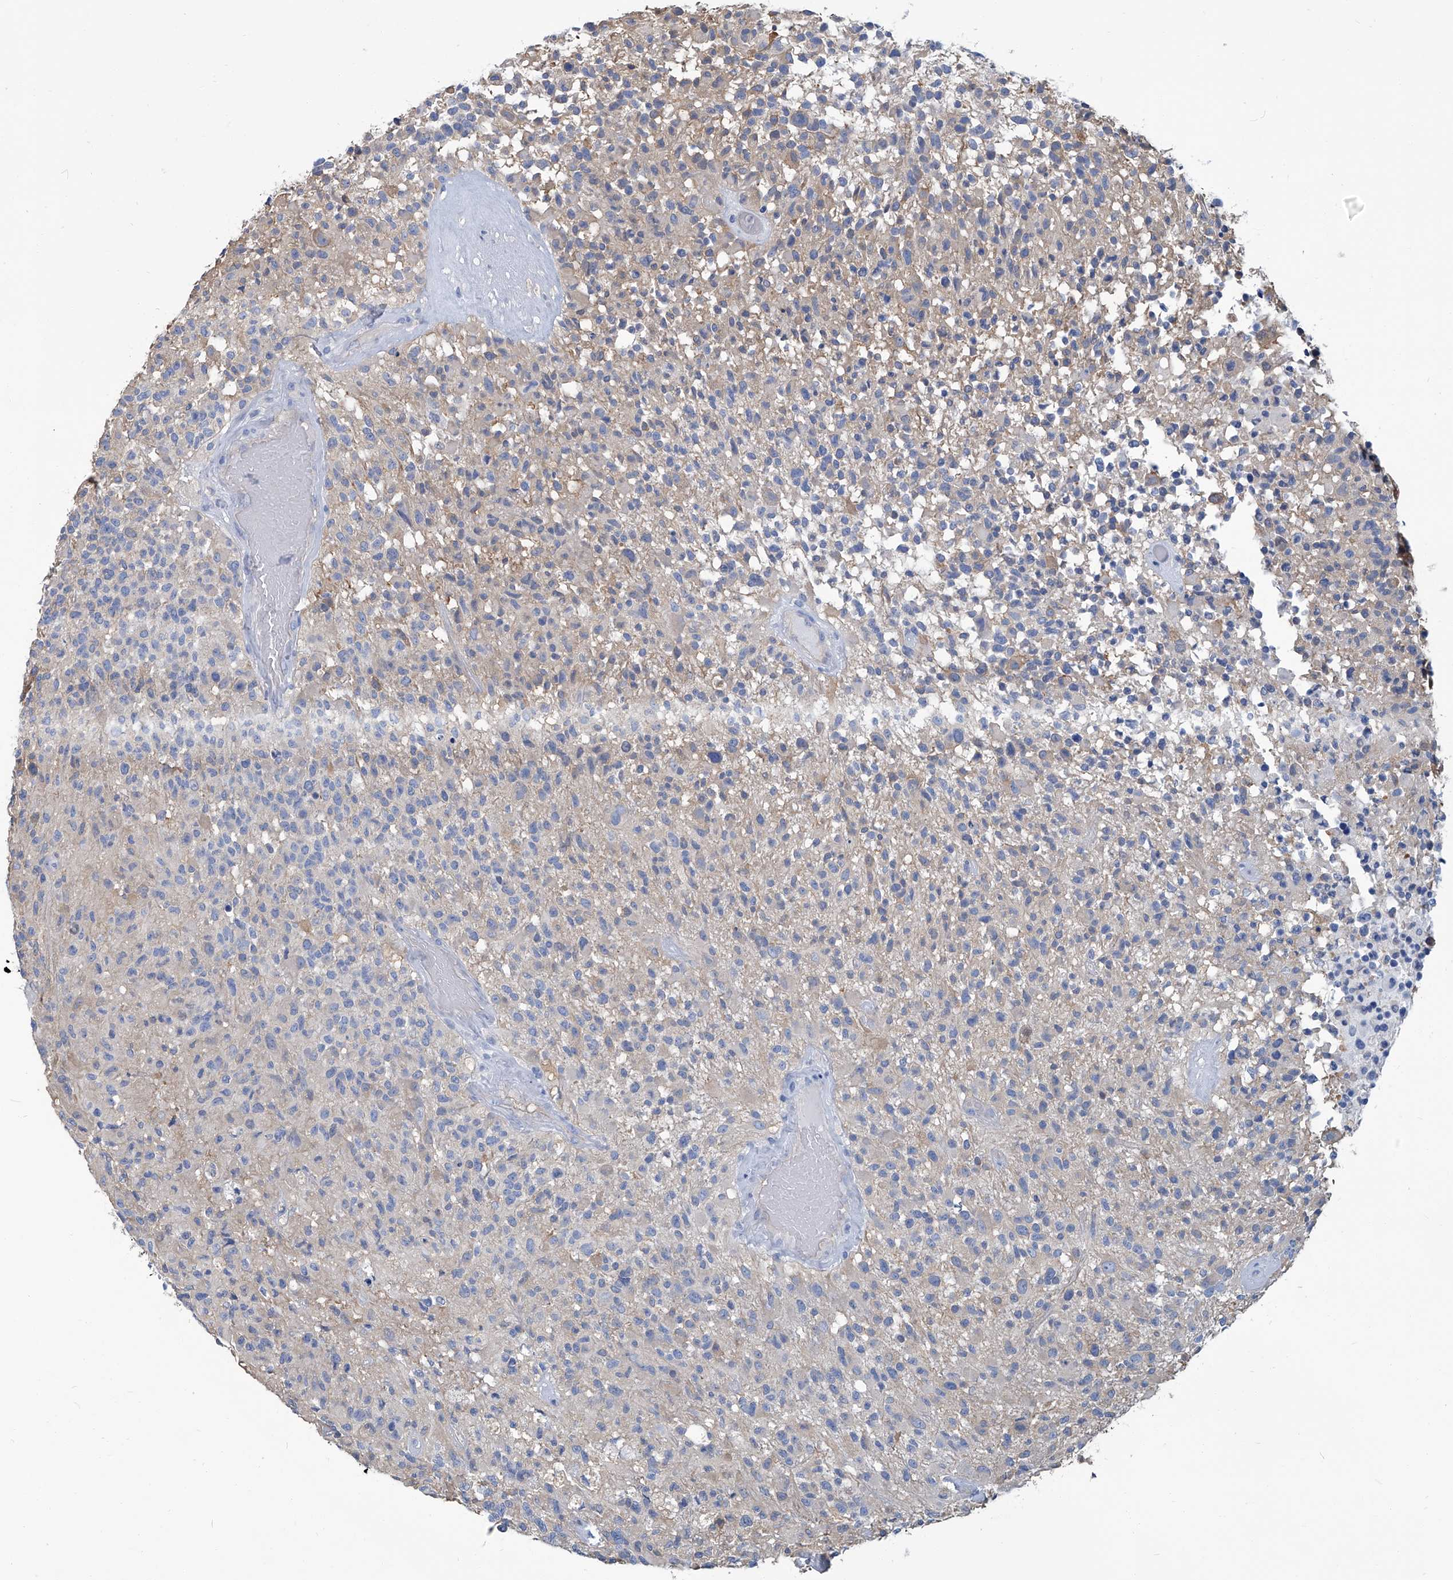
{"staining": {"intensity": "weak", "quantity": "<25%", "location": "cytoplasmic/membranous"}, "tissue": "glioma", "cell_type": "Tumor cells", "image_type": "cancer", "snomed": [{"axis": "morphology", "description": "Glioma, malignant, High grade"}, {"axis": "morphology", "description": "Glioblastoma, NOS"}, {"axis": "topography", "description": "Brain"}], "caption": "The immunohistochemistry image has no significant staining in tumor cells of glioma tissue.", "gene": "PFKL", "patient": {"sex": "male", "age": 60}}